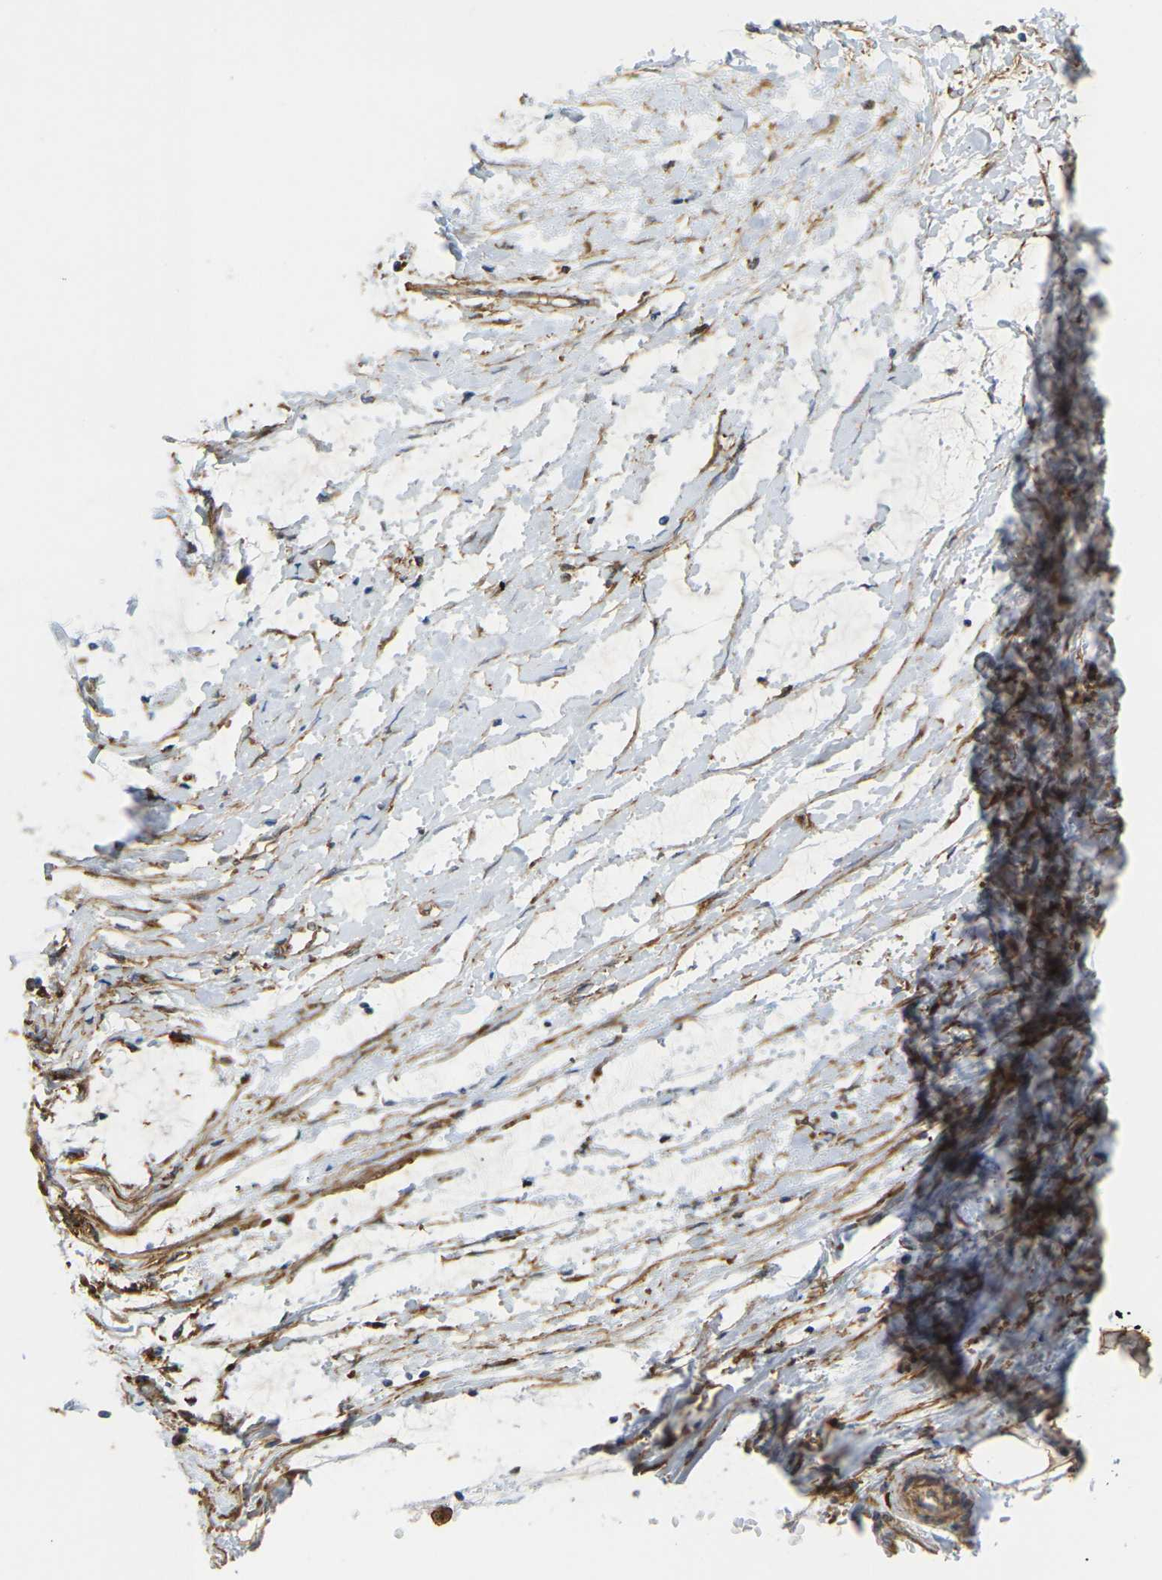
{"staining": {"intensity": "weak", "quantity": ">75%", "location": "cytoplasmic/membranous"}, "tissue": "adipose tissue", "cell_type": "Adipocytes", "image_type": "normal", "snomed": [{"axis": "morphology", "description": "Normal tissue, NOS"}, {"axis": "morphology", "description": "Adenocarcinoma, NOS"}, {"axis": "topography", "description": "Colon"}, {"axis": "topography", "description": "Peripheral nerve tissue"}], "caption": "Adipose tissue stained for a protein reveals weak cytoplasmic/membranous positivity in adipocytes. The protein of interest is stained brown, and the nuclei are stained in blue (DAB (3,3'-diaminobenzidine) IHC with brightfield microscopy, high magnification).", "gene": "PICALM", "patient": {"sex": "male", "age": 14}}